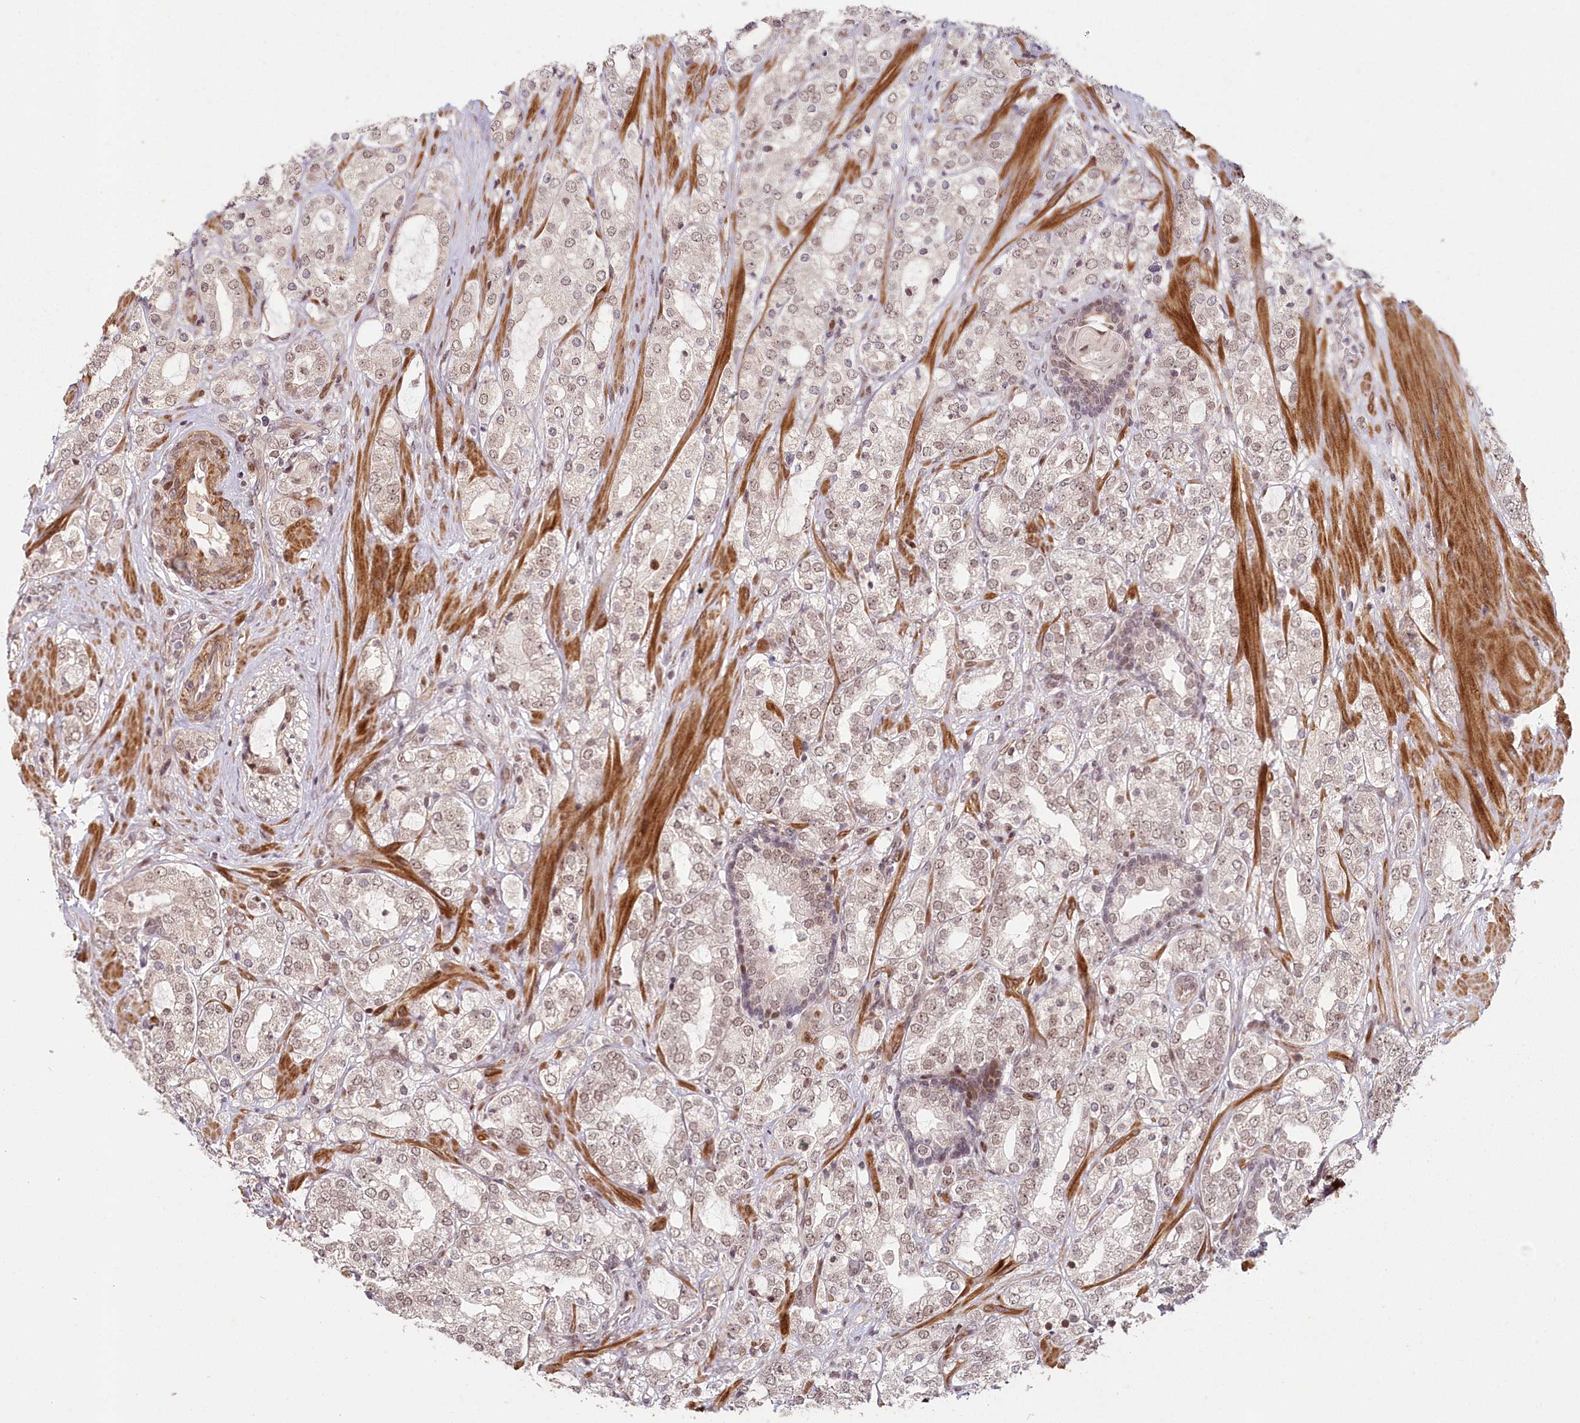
{"staining": {"intensity": "weak", "quantity": "25%-75%", "location": "nuclear"}, "tissue": "prostate cancer", "cell_type": "Tumor cells", "image_type": "cancer", "snomed": [{"axis": "morphology", "description": "Adenocarcinoma, High grade"}, {"axis": "topography", "description": "Prostate"}], "caption": "A low amount of weak nuclear staining is present in approximately 25%-75% of tumor cells in high-grade adenocarcinoma (prostate) tissue.", "gene": "FAM204A", "patient": {"sex": "male", "age": 64}}